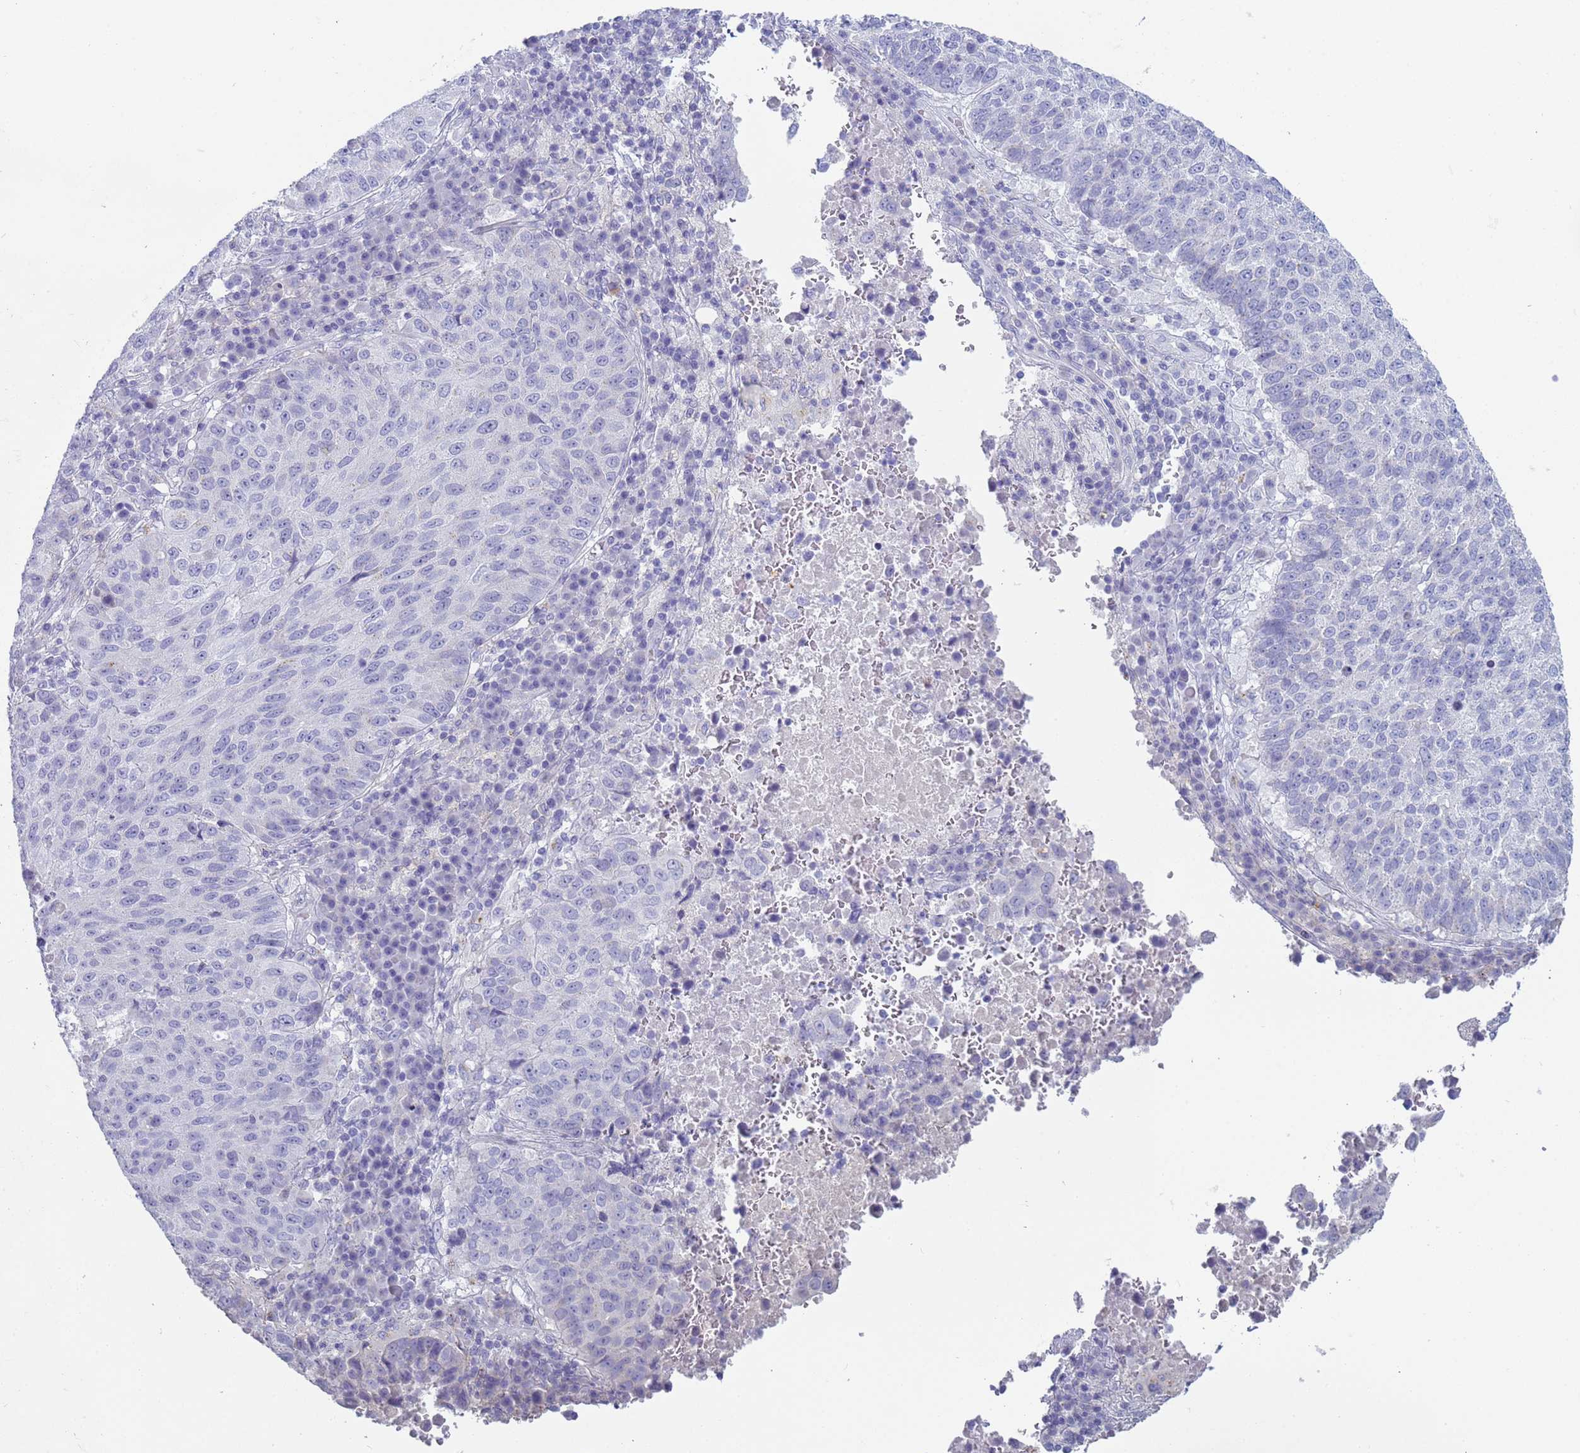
{"staining": {"intensity": "negative", "quantity": "none", "location": "none"}, "tissue": "lung cancer", "cell_type": "Tumor cells", "image_type": "cancer", "snomed": [{"axis": "morphology", "description": "Squamous cell carcinoma, NOS"}, {"axis": "topography", "description": "Lung"}], "caption": "This is a histopathology image of IHC staining of squamous cell carcinoma (lung), which shows no positivity in tumor cells.", "gene": "CR1", "patient": {"sex": "male", "age": 73}}